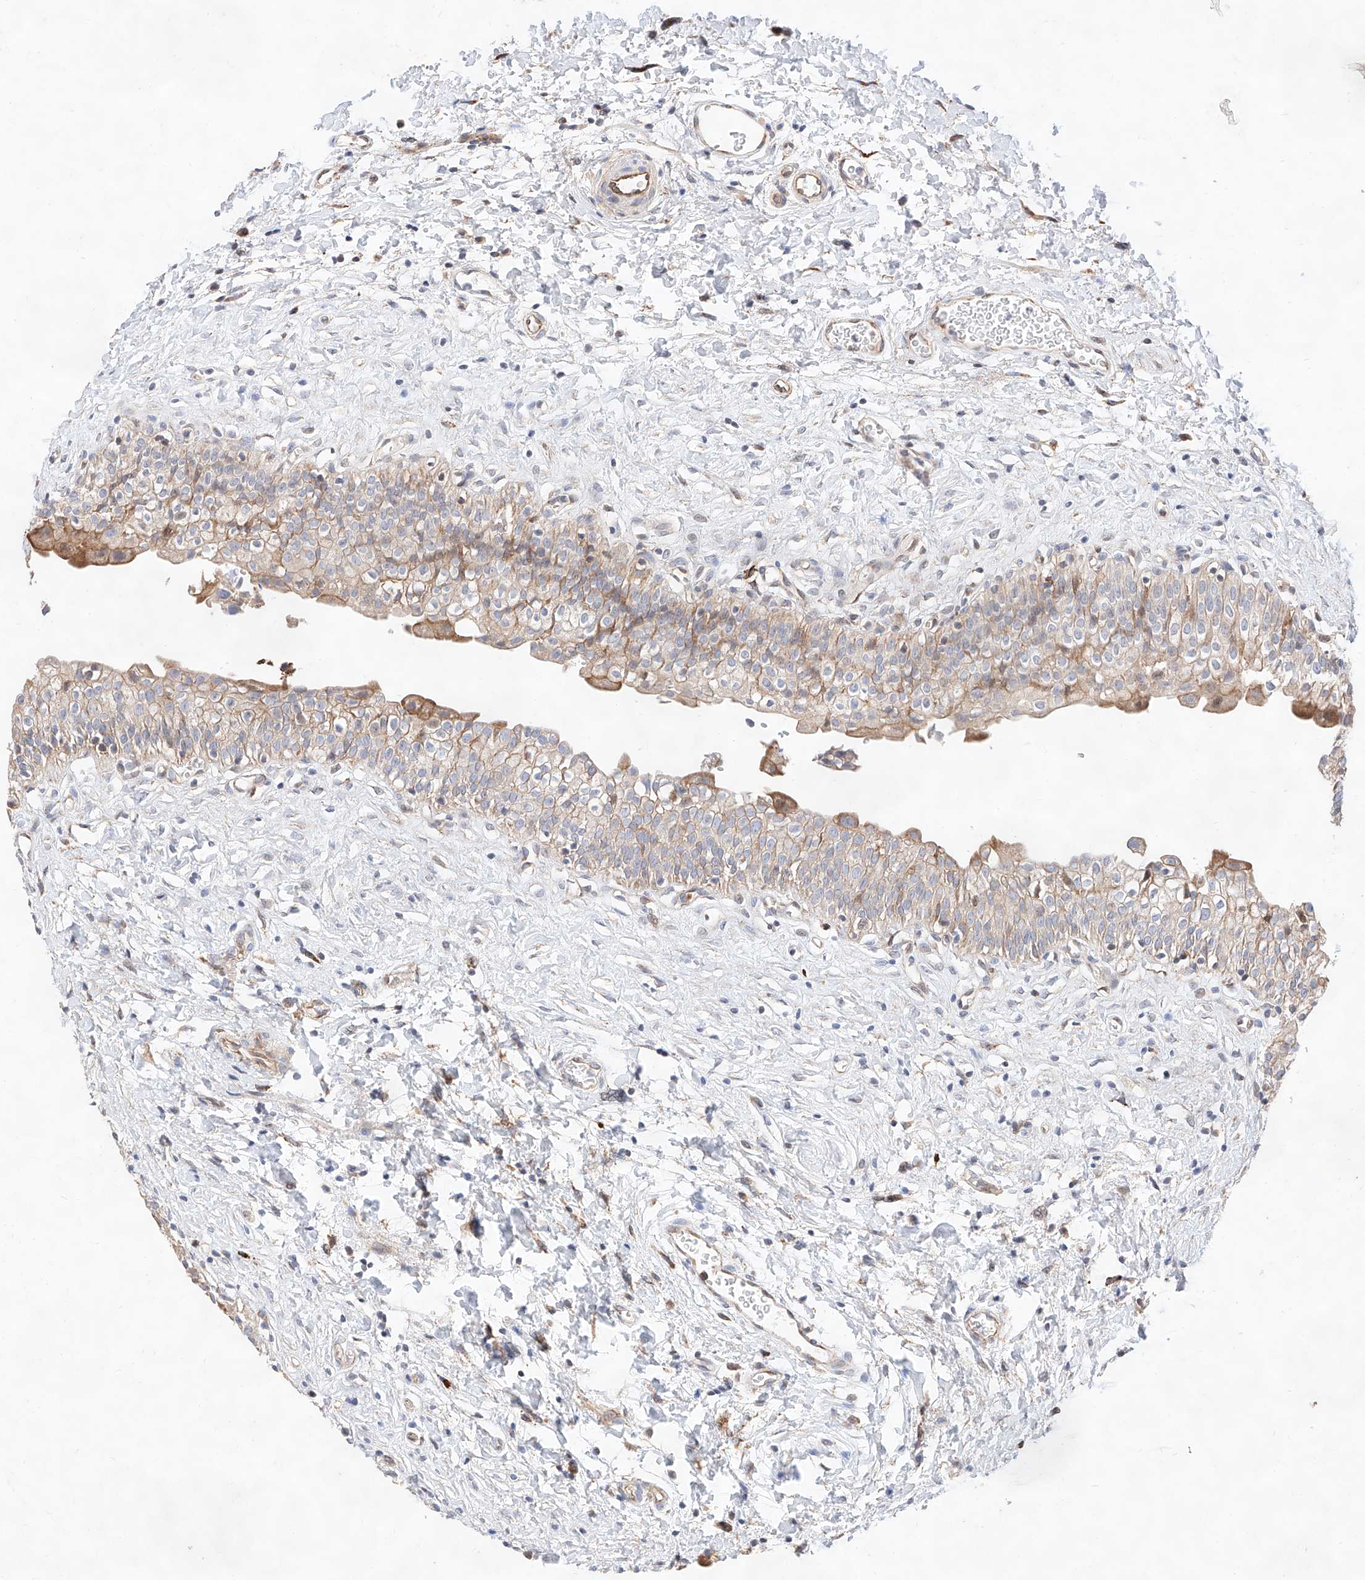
{"staining": {"intensity": "moderate", "quantity": "<25%", "location": "cytoplasmic/membranous"}, "tissue": "urinary bladder", "cell_type": "Urothelial cells", "image_type": "normal", "snomed": [{"axis": "morphology", "description": "Normal tissue, NOS"}, {"axis": "topography", "description": "Urinary bladder"}], "caption": "Urothelial cells exhibit low levels of moderate cytoplasmic/membranous staining in approximately <25% of cells in normal urinary bladder.", "gene": "ATP9B", "patient": {"sex": "male", "age": 51}}